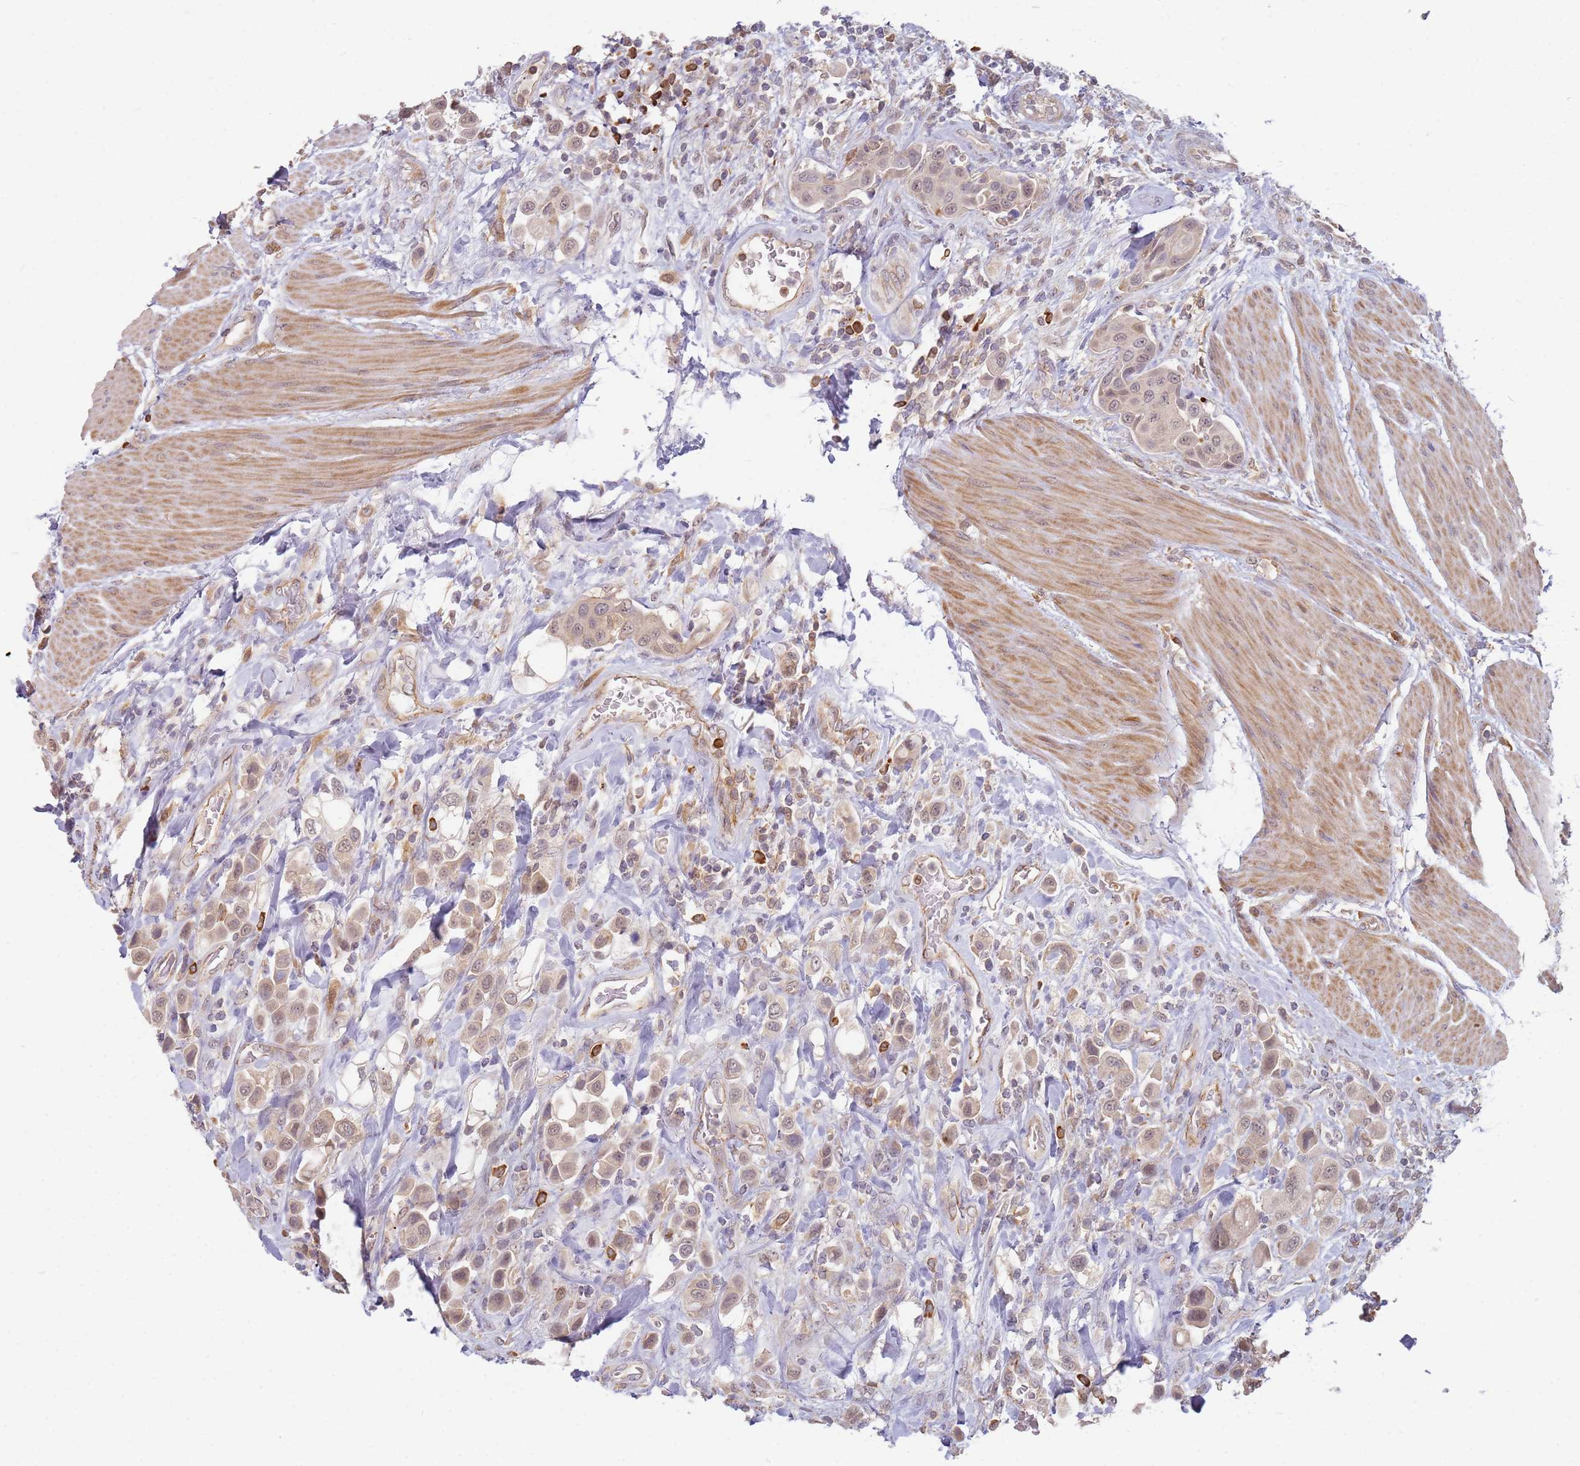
{"staining": {"intensity": "weak", "quantity": ">75%", "location": "nuclear"}, "tissue": "urothelial cancer", "cell_type": "Tumor cells", "image_type": "cancer", "snomed": [{"axis": "morphology", "description": "Urothelial carcinoma, High grade"}, {"axis": "topography", "description": "Urinary bladder"}], "caption": "Weak nuclear expression is identified in about >75% of tumor cells in urothelial cancer.", "gene": "MPEG1", "patient": {"sex": "male", "age": 50}}